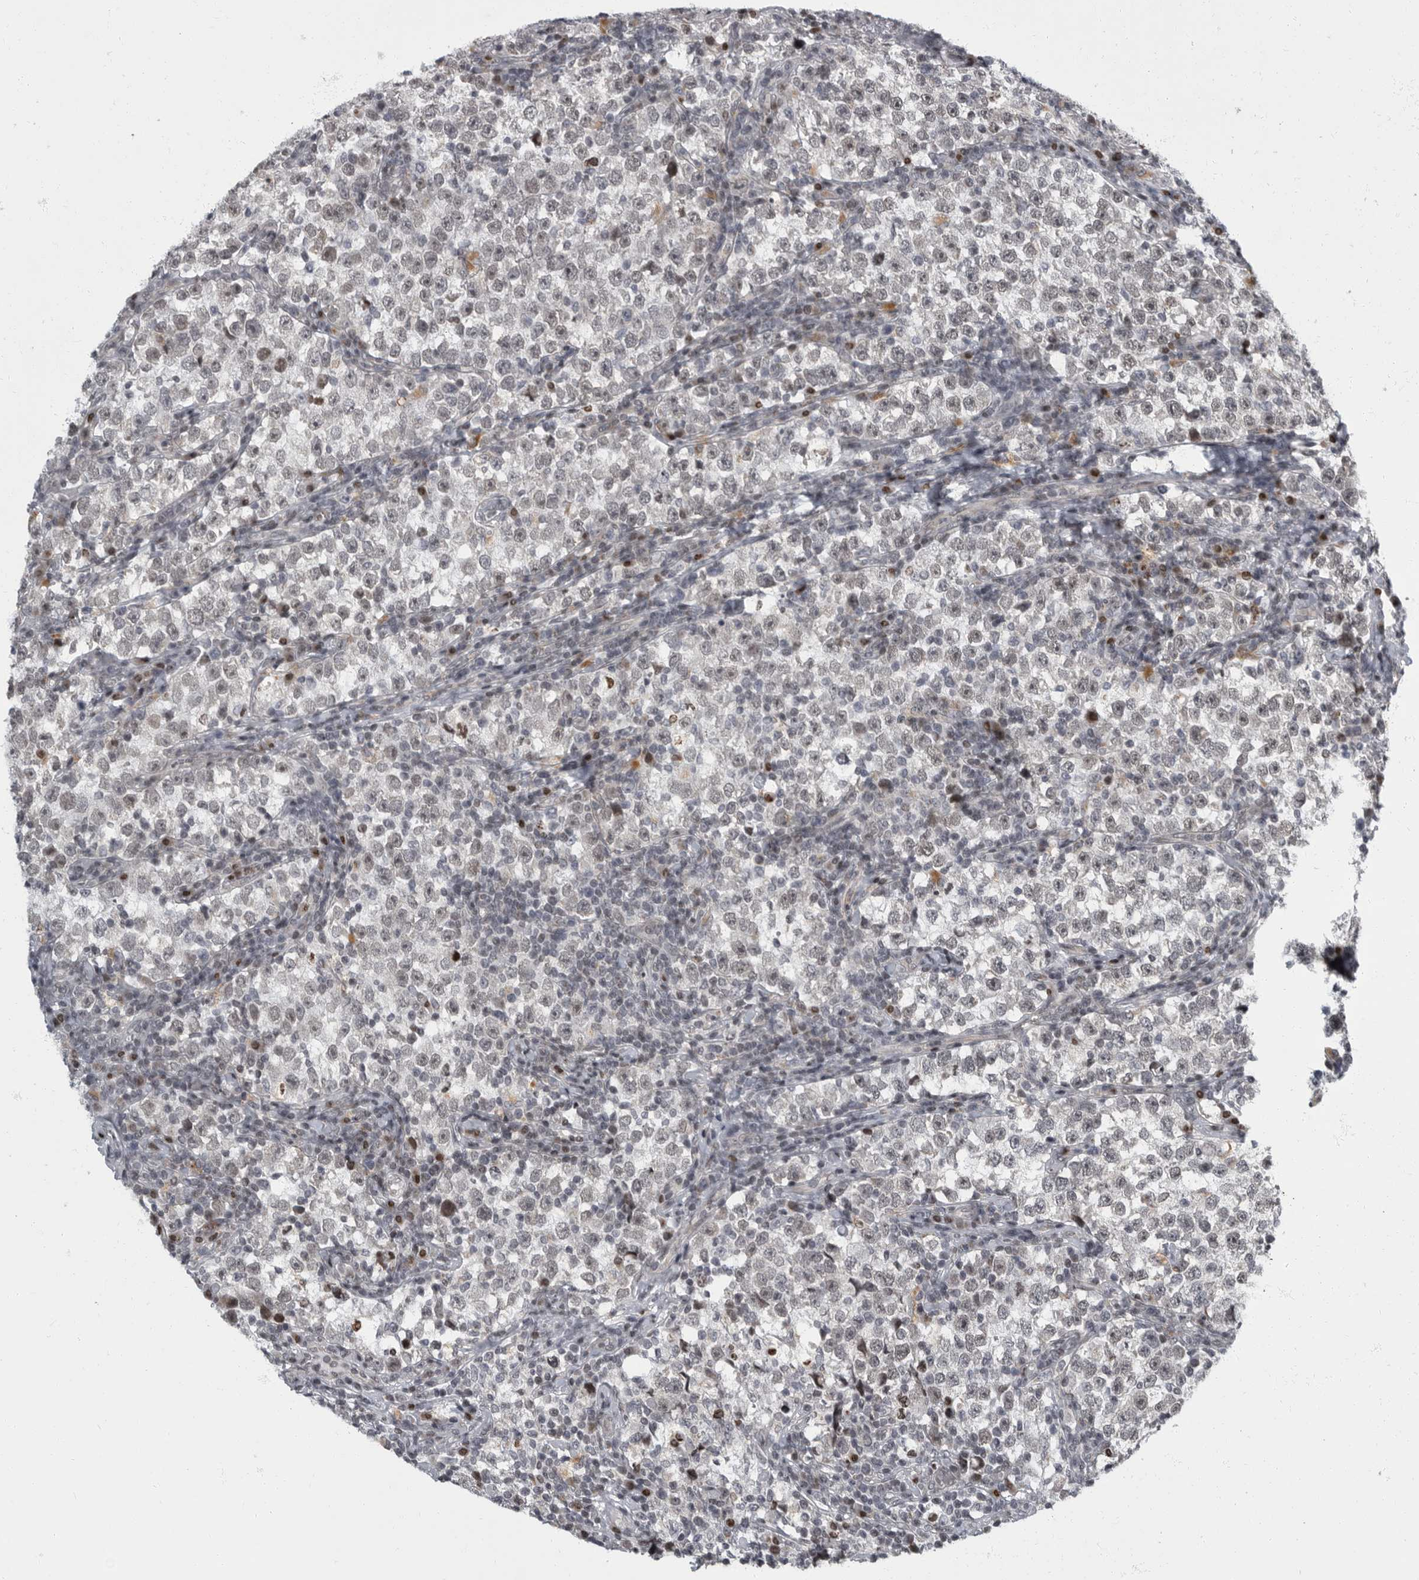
{"staining": {"intensity": "weak", "quantity": "<25%", "location": "nuclear"}, "tissue": "testis cancer", "cell_type": "Tumor cells", "image_type": "cancer", "snomed": [{"axis": "morphology", "description": "Normal tissue, NOS"}, {"axis": "morphology", "description": "Seminoma, NOS"}, {"axis": "topography", "description": "Testis"}], "caption": "DAB (3,3'-diaminobenzidine) immunohistochemical staining of human testis cancer (seminoma) shows no significant positivity in tumor cells.", "gene": "EVI5", "patient": {"sex": "male", "age": 43}}